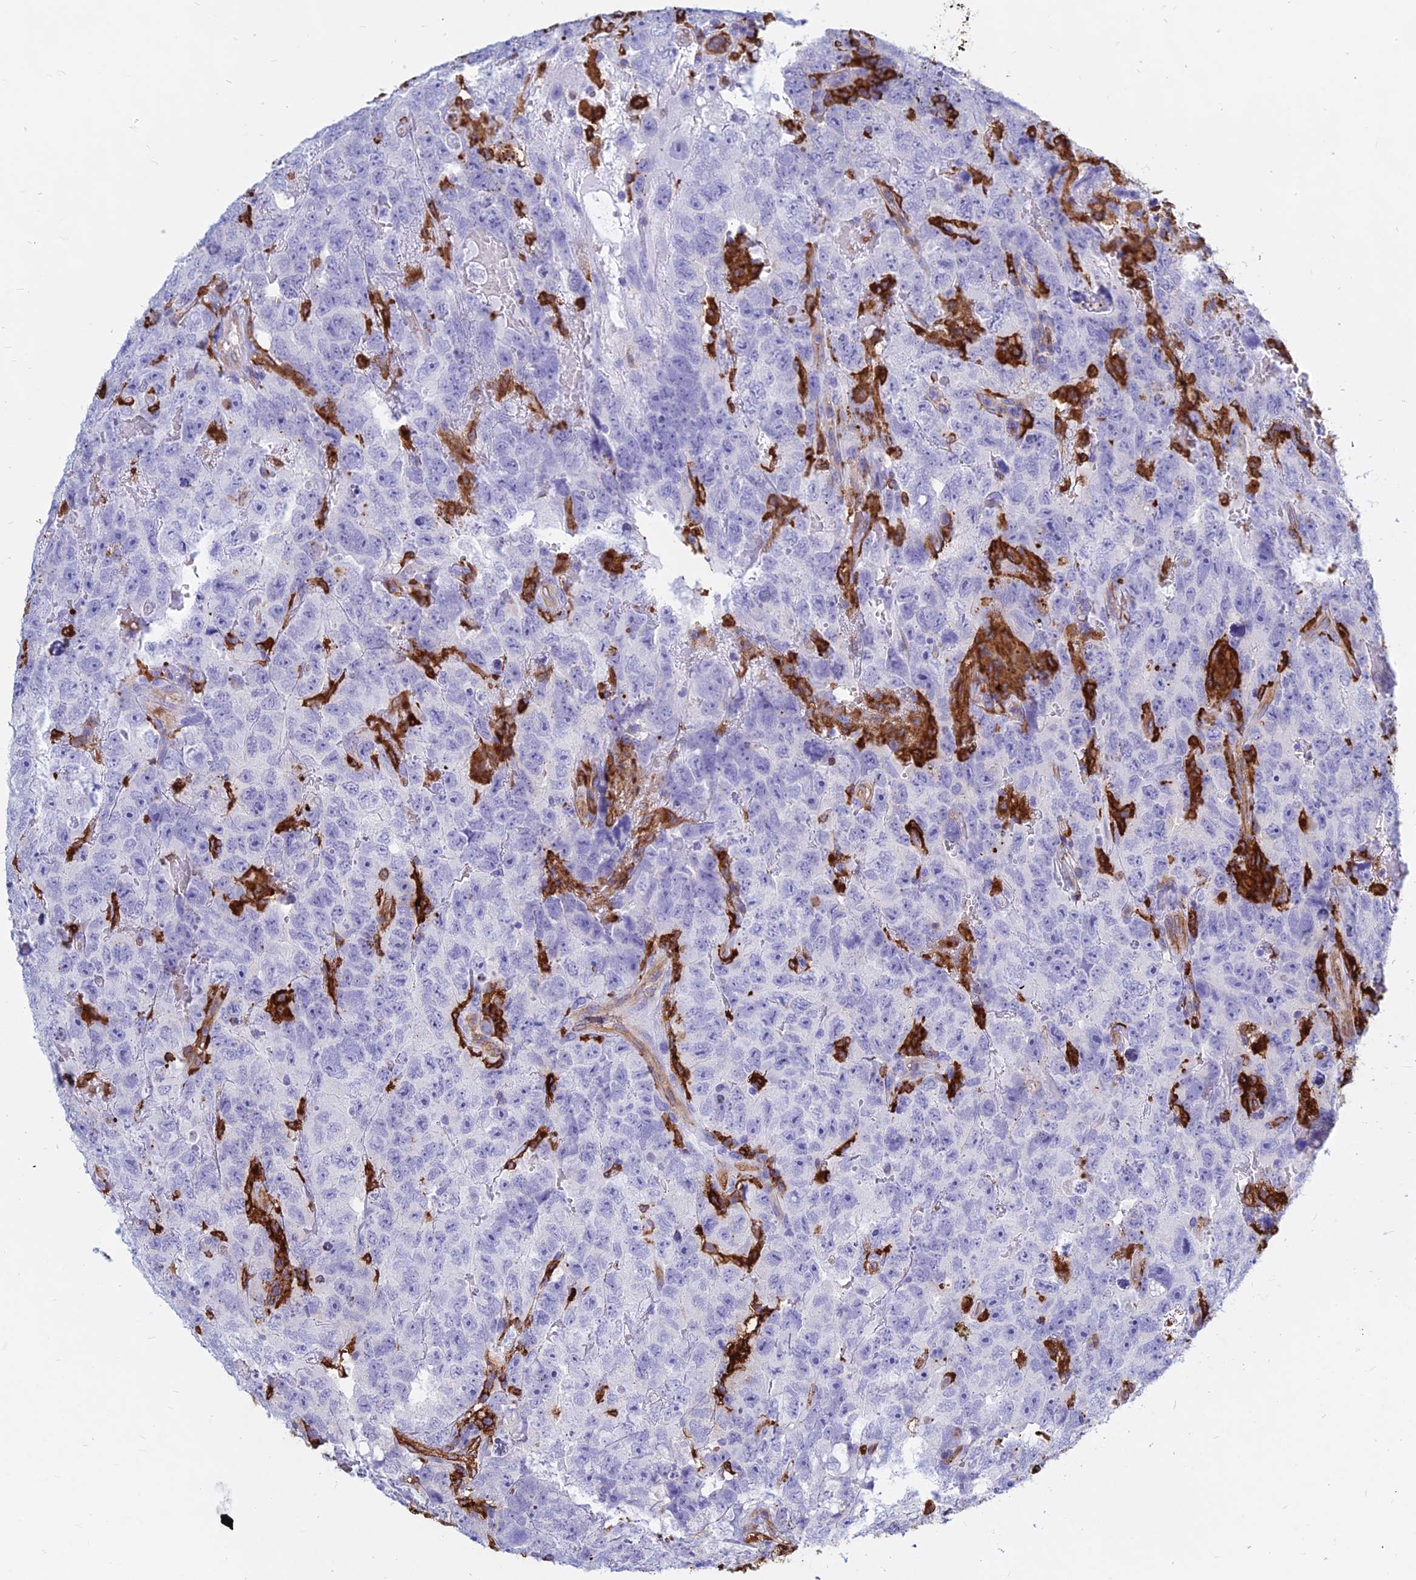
{"staining": {"intensity": "negative", "quantity": "none", "location": "none"}, "tissue": "testis cancer", "cell_type": "Tumor cells", "image_type": "cancer", "snomed": [{"axis": "morphology", "description": "Carcinoma, Embryonal, NOS"}, {"axis": "topography", "description": "Testis"}], "caption": "IHC histopathology image of neoplastic tissue: embryonal carcinoma (testis) stained with DAB (3,3'-diaminobenzidine) displays no significant protein positivity in tumor cells.", "gene": "HLA-DRB1", "patient": {"sex": "male", "age": 45}}